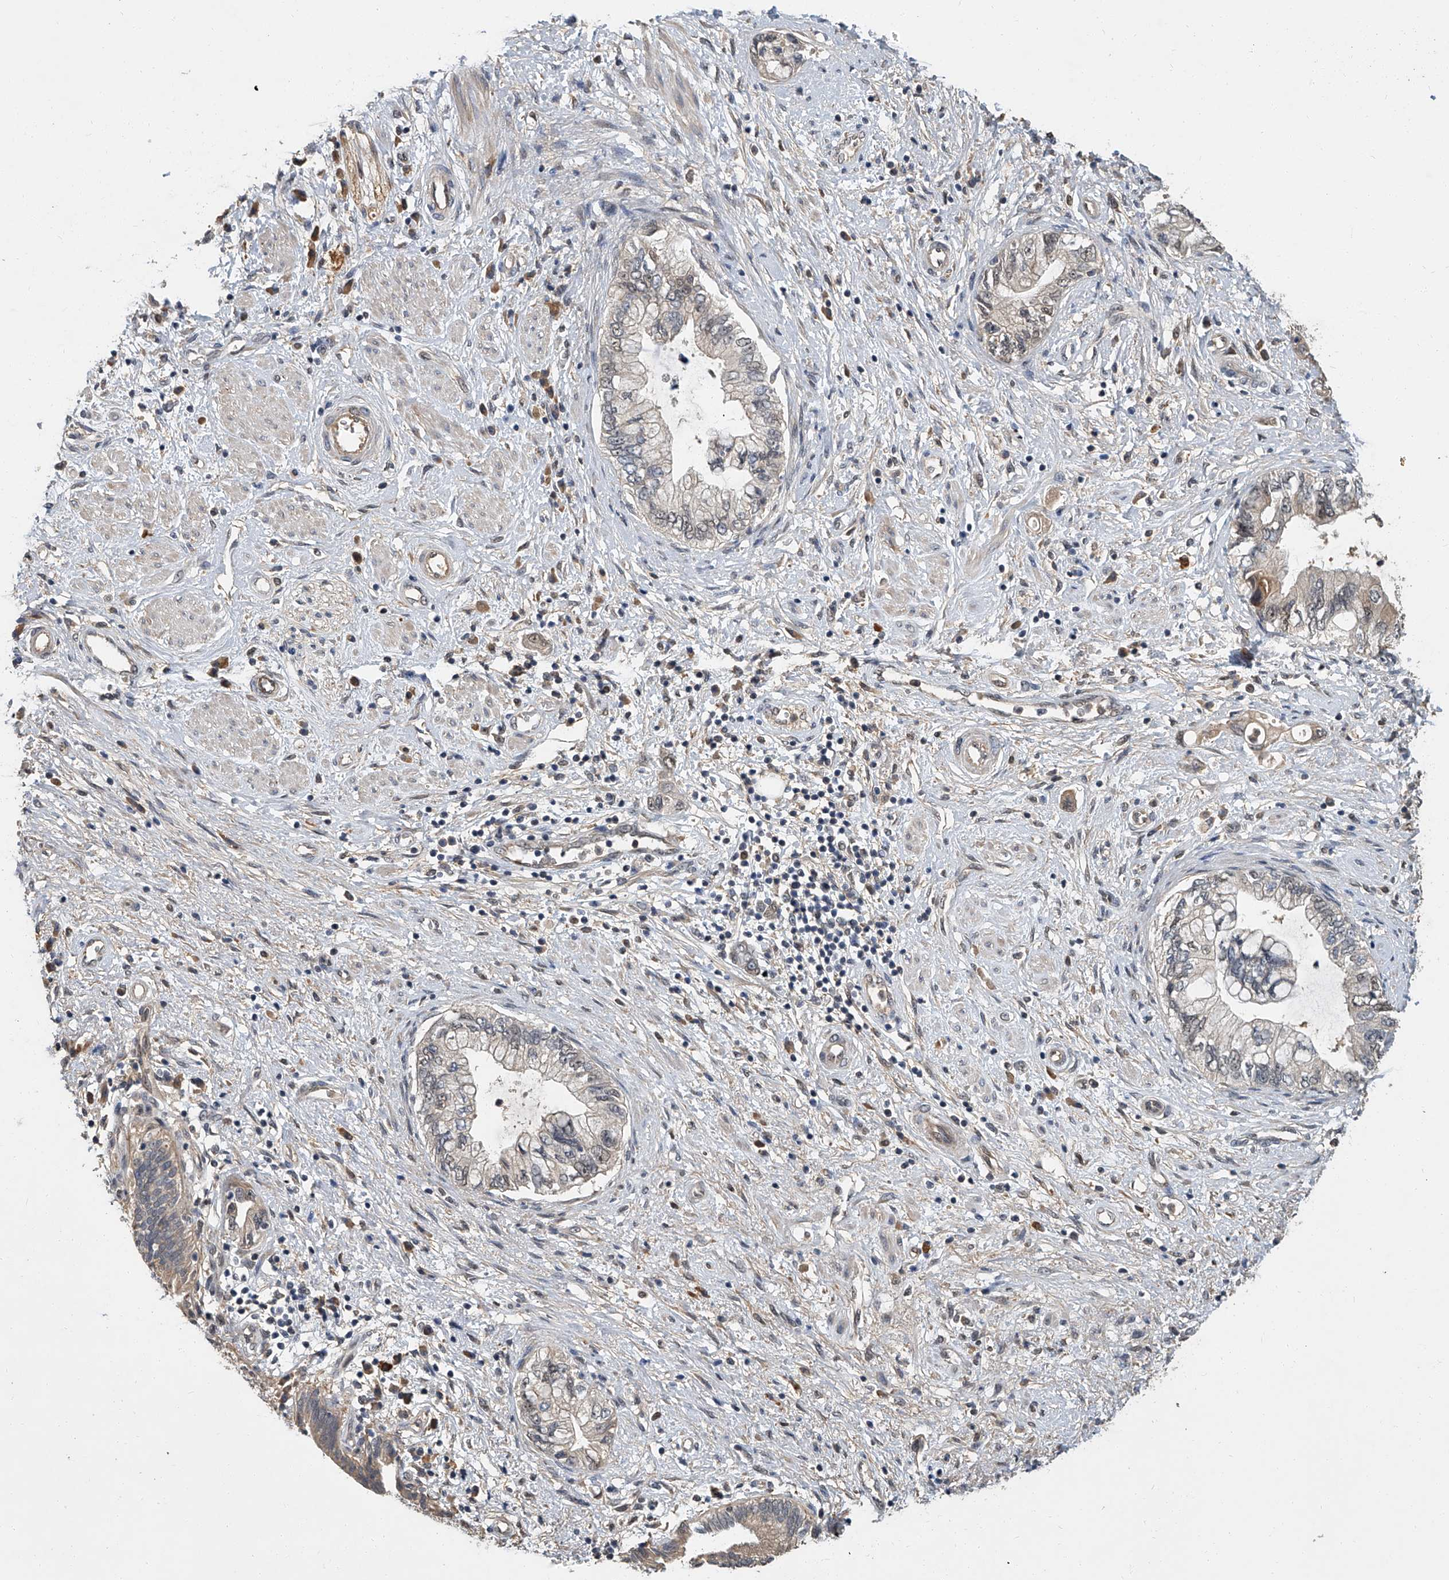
{"staining": {"intensity": "weak", "quantity": "<25%", "location": "cytoplasmic/membranous"}, "tissue": "pancreatic cancer", "cell_type": "Tumor cells", "image_type": "cancer", "snomed": [{"axis": "morphology", "description": "Adenocarcinoma, NOS"}, {"axis": "topography", "description": "Pancreas"}], "caption": "Immunohistochemistry of human pancreatic cancer (adenocarcinoma) exhibits no positivity in tumor cells.", "gene": "JAG2", "patient": {"sex": "female", "age": 73}}